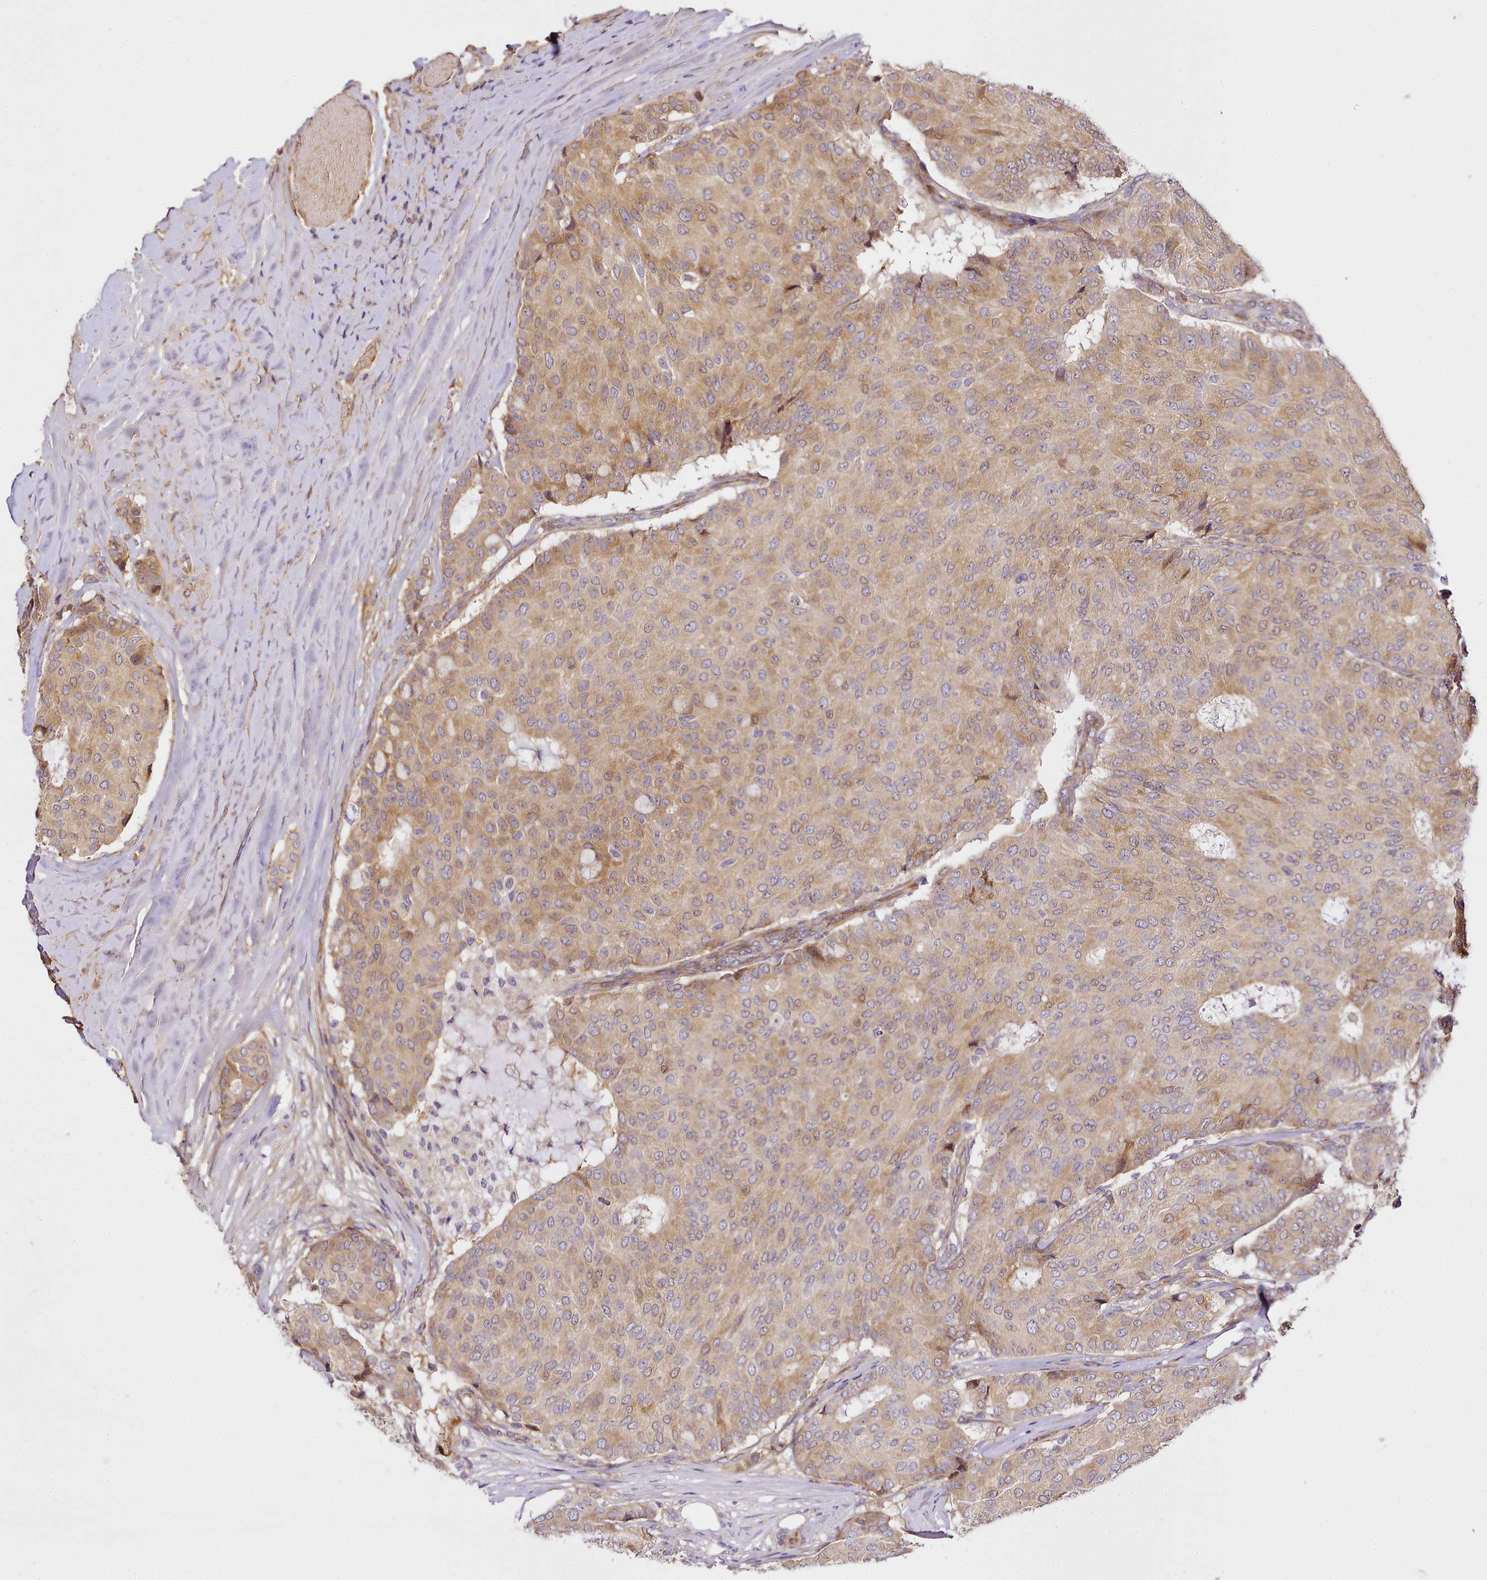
{"staining": {"intensity": "moderate", "quantity": "<25%", "location": "cytoplasmic/membranous"}, "tissue": "breast cancer", "cell_type": "Tumor cells", "image_type": "cancer", "snomed": [{"axis": "morphology", "description": "Duct carcinoma"}, {"axis": "topography", "description": "Breast"}], "caption": "High-magnification brightfield microscopy of intraductal carcinoma (breast) stained with DAB (brown) and counterstained with hematoxylin (blue). tumor cells exhibit moderate cytoplasmic/membranous positivity is present in approximately<25% of cells. (brown staining indicates protein expression, while blue staining denotes nuclei).", "gene": "NBPF1", "patient": {"sex": "female", "age": 75}}